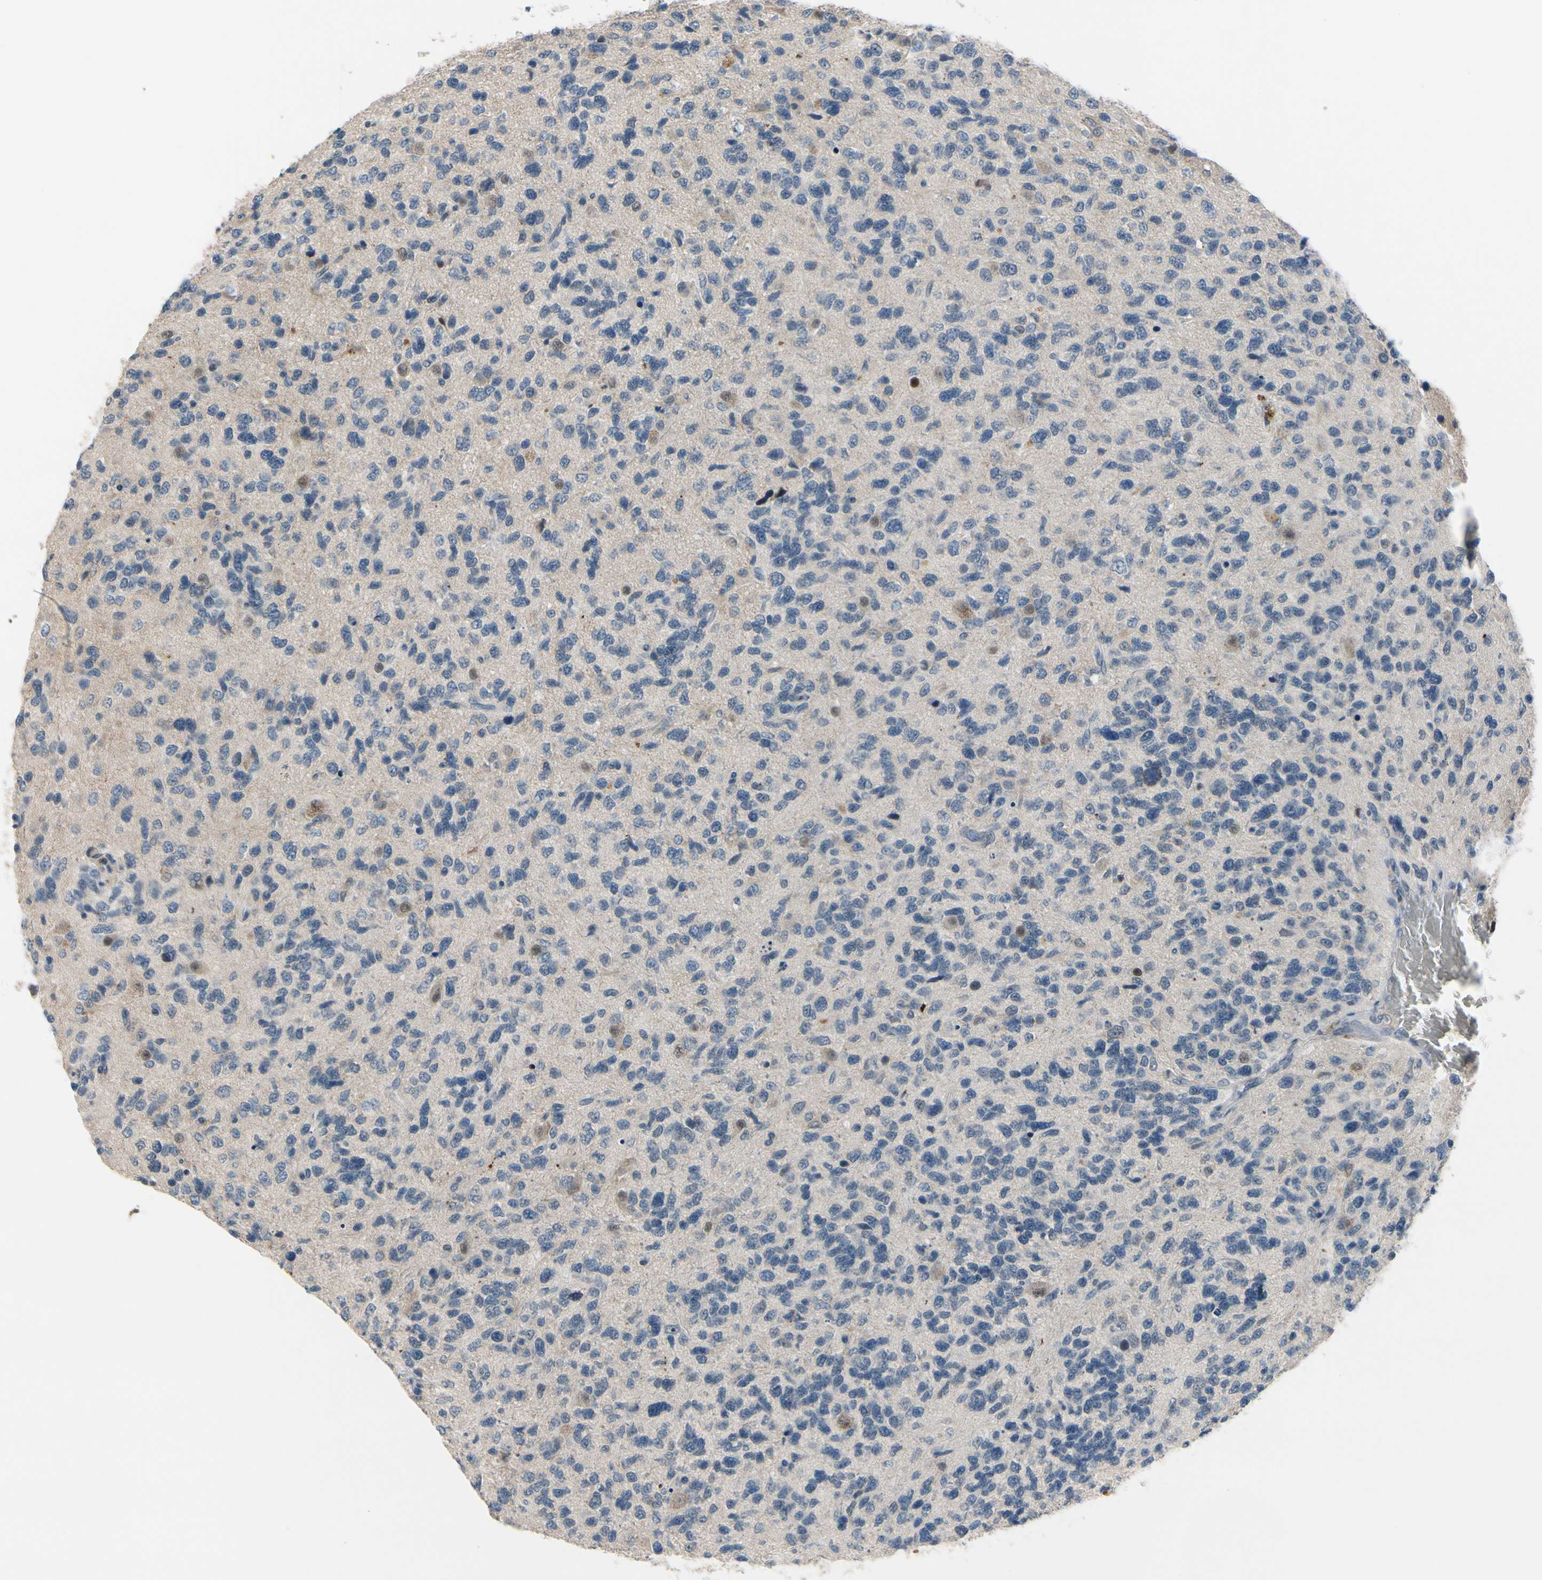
{"staining": {"intensity": "negative", "quantity": "none", "location": "none"}, "tissue": "glioma", "cell_type": "Tumor cells", "image_type": "cancer", "snomed": [{"axis": "morphology", "description": "Glioma, malignant, High grade"}, {"axis": "topography", "description": "Brain"}], "caption": "The image demonstrates no significant staining in tumor cells of malignant glioma (high-grade).", "gene": "SLC27A6", "patient": {"sex": "female", "age": 58}}